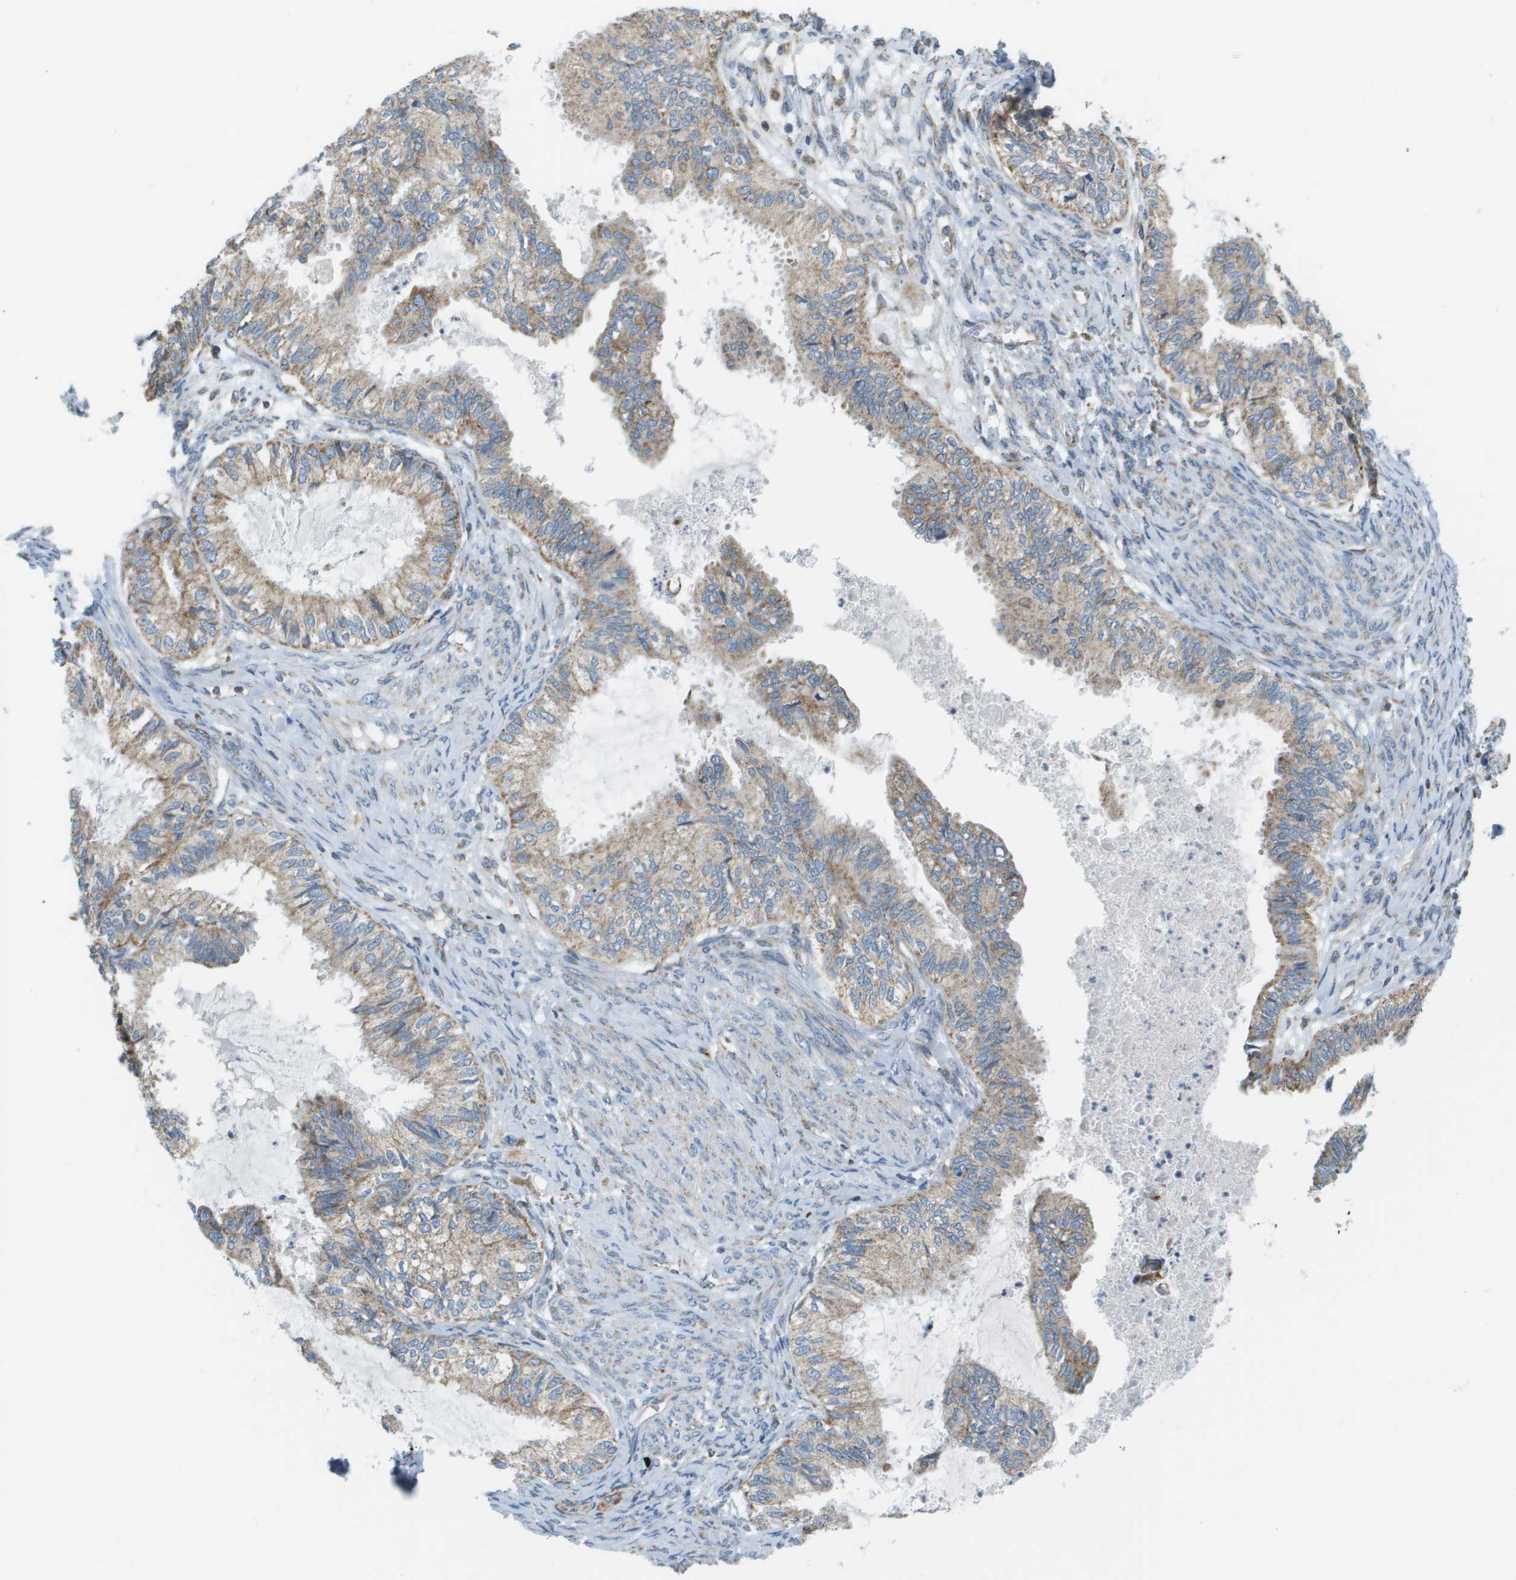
{"staining": {"intensity": "moderate", "quantity": ">75%", "location": "cytoplasmic/membranous"}, "tissue": "cervical cancer", "cell_type": "Tumor cells", "image_type": "cancer", "snomed": [{"axis": "morphology", "description": "Normal tissue, NOS"}, {"axis": "morphology", "description": "Adenocarcinoma, NOS"}, {"axis": "topography", "description": "Cervix"}, {"axis": "topography", "description": "Endometrium"}], "caption": "Immunohistochemistry image of cervical cancer (adenocarcinoma) stained for a protein (brown), which displays medium levels of moderate cytoplasmic/membranous staining in about >75% of tumor cells.", "gene": "TAOK3", "patient": {"sex": "female", "age": 86}}